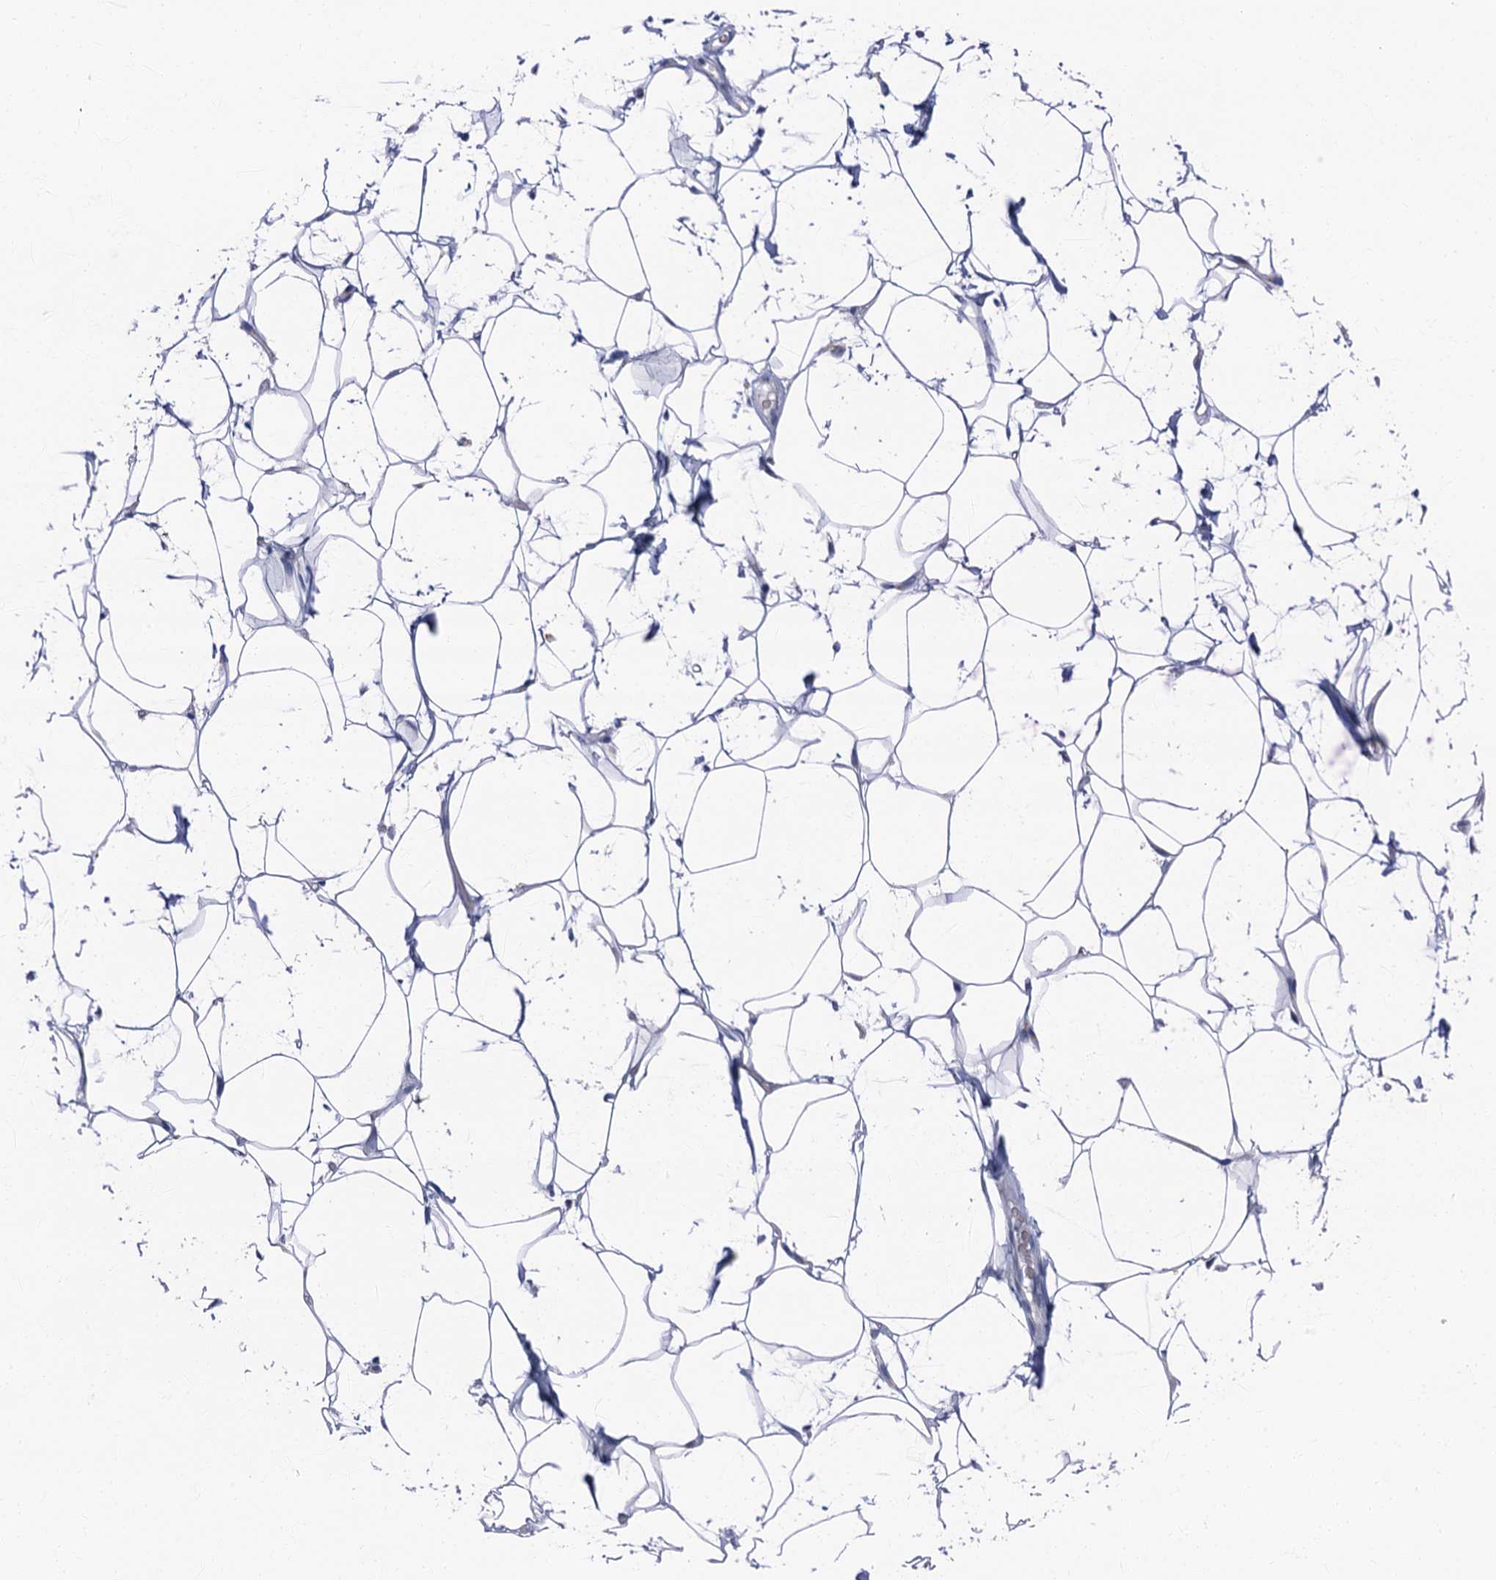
{"staining": {"intensity": "negative", "quantity": "none", "location": "none"}, "tissue": "adipose tissue", "cell_type": "Adipocytes", "image_type": "normal", "snomed": [{"axis": "morphology", "description": "Normal tissue, NOS"}, {"axis": "topography", "description": "Breast"}], "caption": "Immunohistochemistry histopathology image of benign adipose tissue: adipose tissue stained with DAB (3,3'-diaminobenzidine) exhibits no significant protein positivity in adipocytes.", "gene": "LYPD3", "patient": {"sex": "female", "age": 26}}